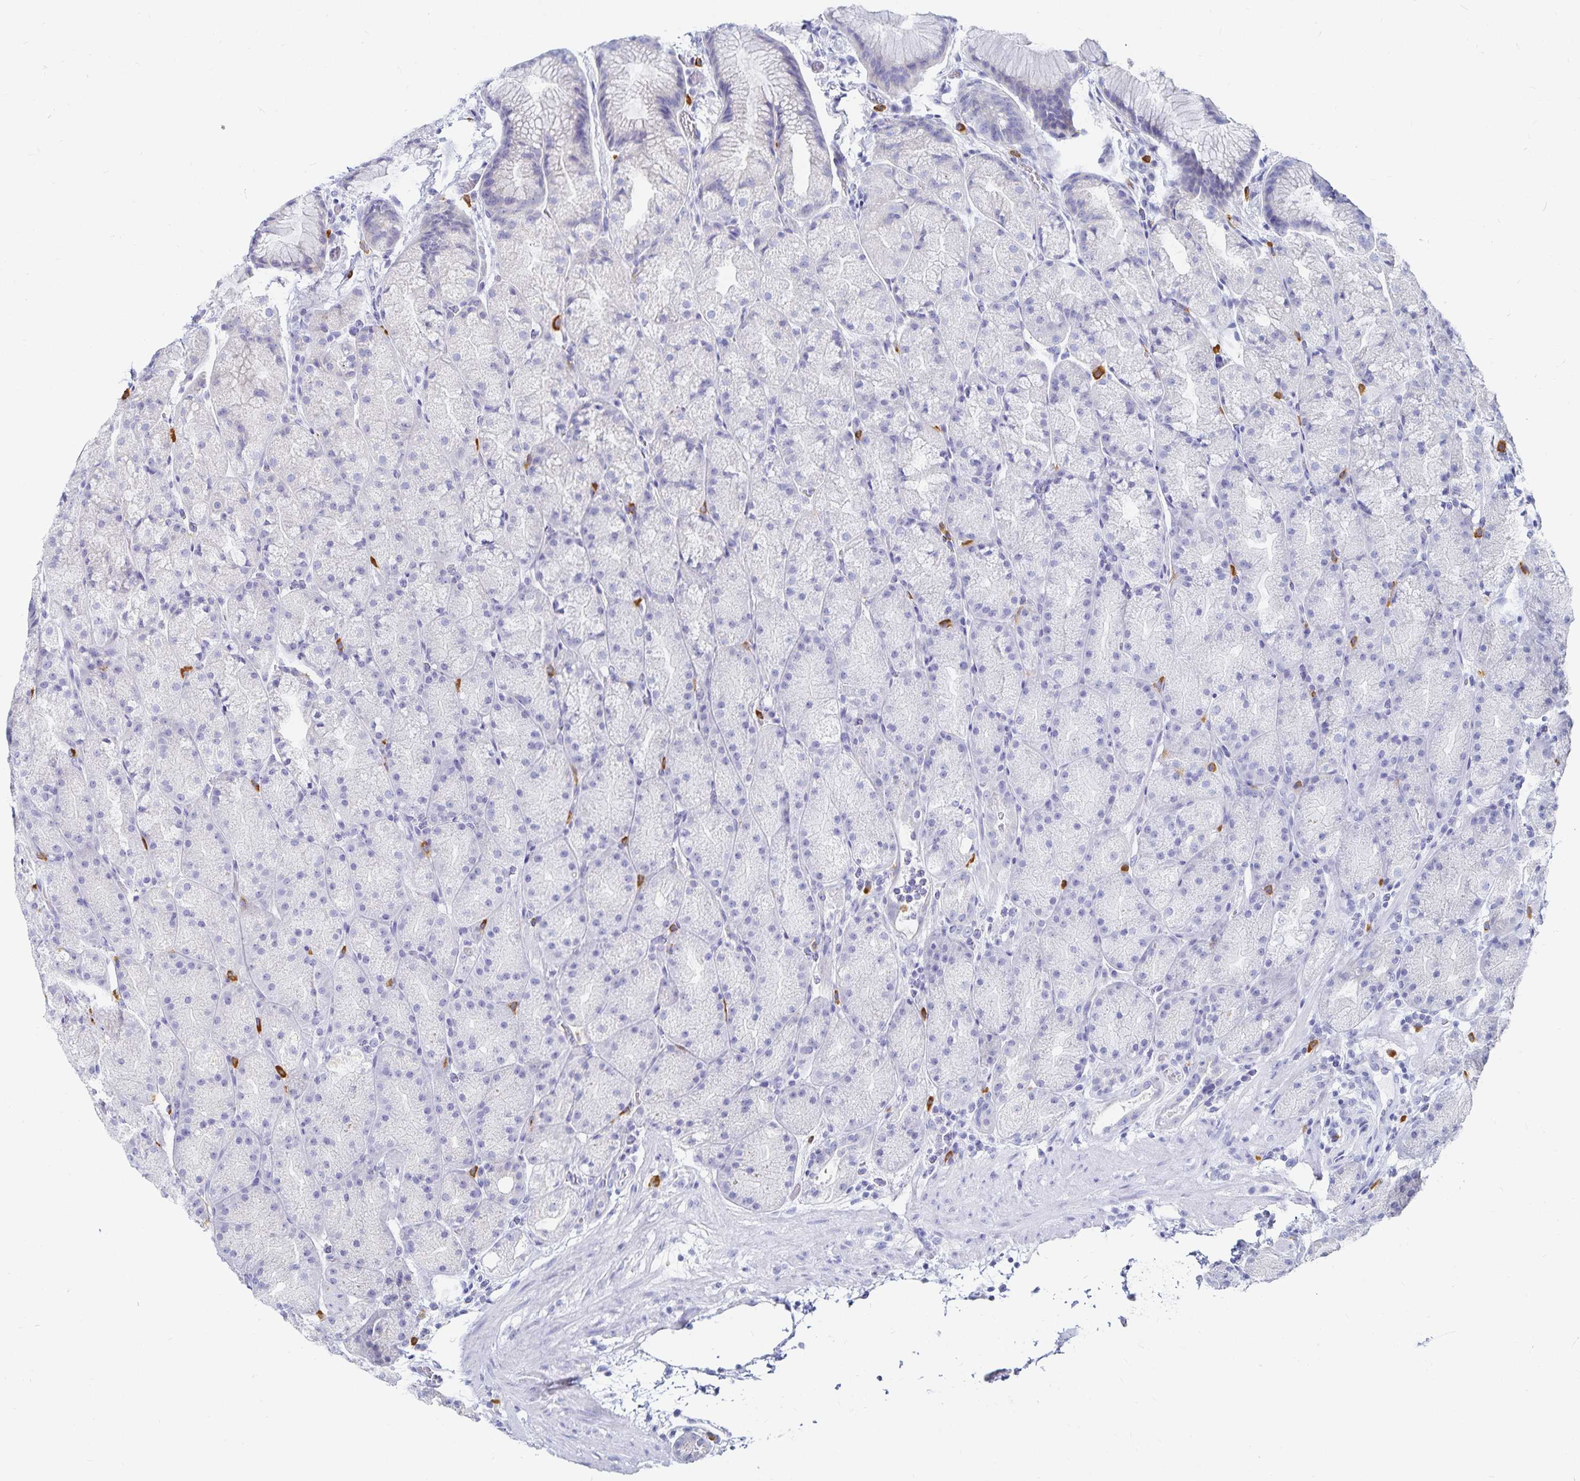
{"staining": {"intensity": "negative", "quantity": "none", "location": "none"}, "tissue": "stomach", "cell_type": "Glandular cells", "image_type": "normal", "snomed": [{"axis": "morphology", "description": "Normal tissue, NOS"}, {"axis": "topography", "description": "Stomach, upper"}, {"axis": "topography", "description": "Stomach"}], "caption": "IHC histopathology image of benign human stomach stained for a protein (brown), which displays no staining in glandular cells. The staining is performed using DAB (3,3'-diaminobenzidine) brown chromogen with nuclei counter-stained in using hematoxylin.", "gene": "TNIP1", "patient": {"sex": "male", "age": 48}}